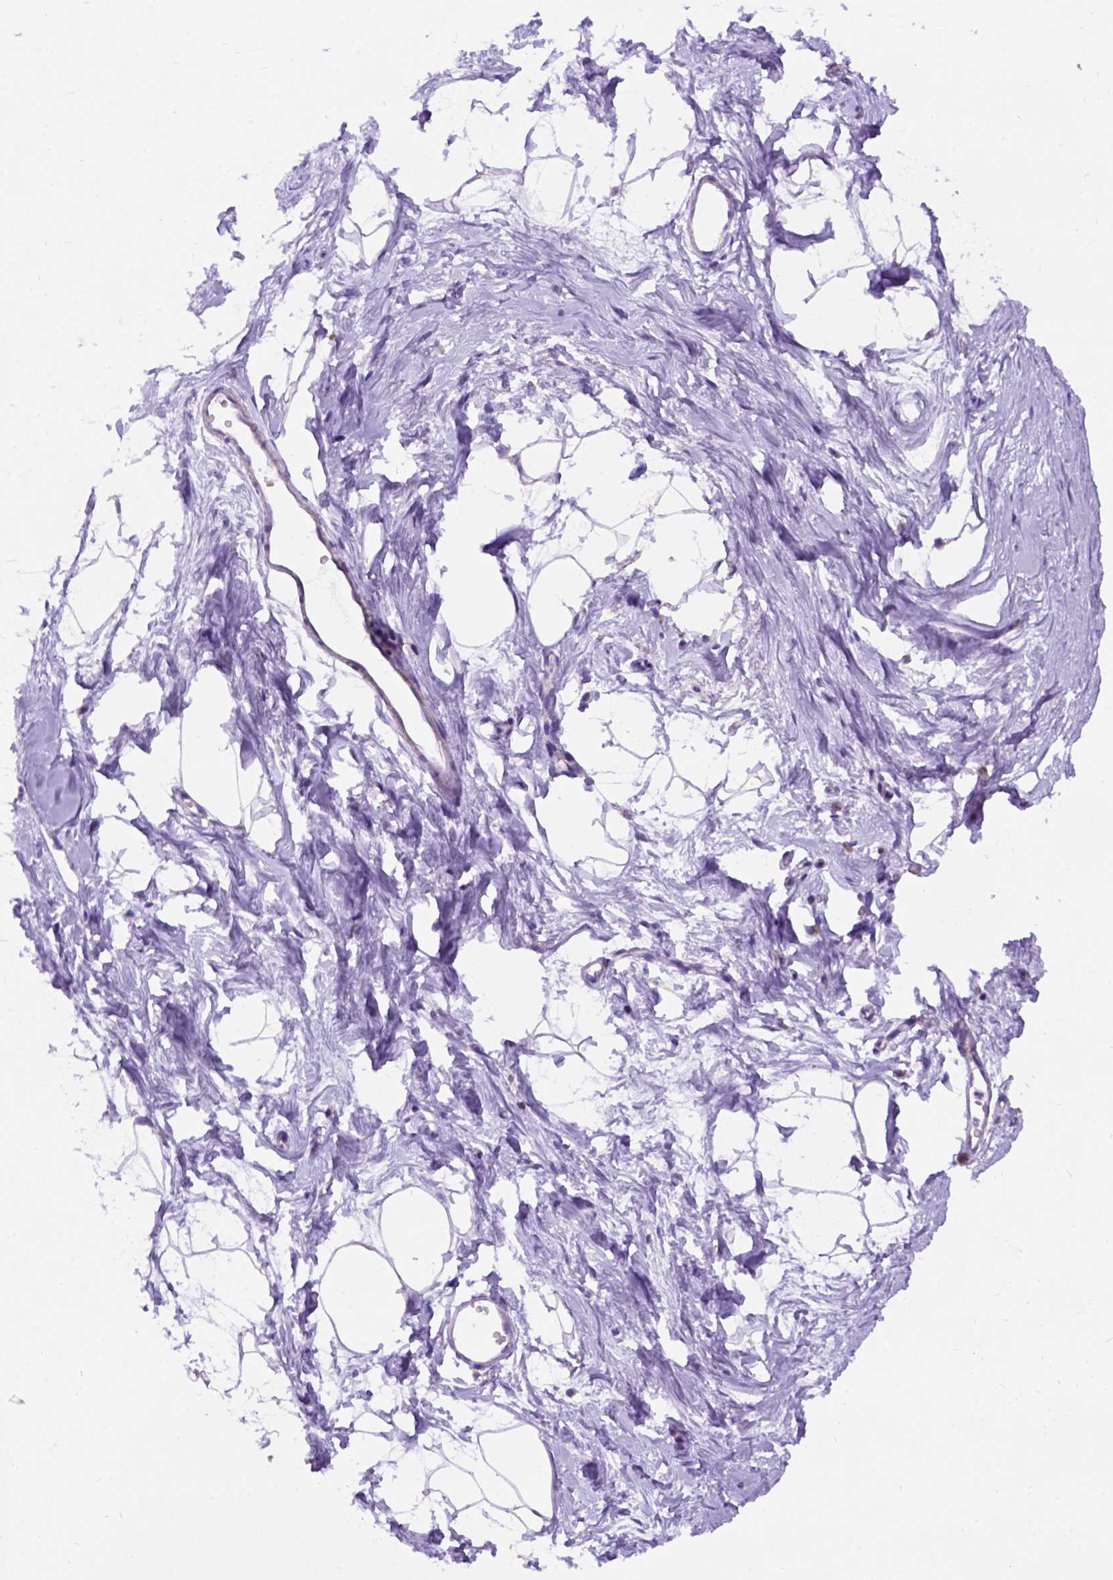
{"staining": {"intensity": "negative", "quantity": "none", "location": "none"}, "tissue": "breast", "cell_type": "Adipocytes", "image_type": "normal", "snomed": [{"axis": "morphology", "description": "Normal tissue, NOS"}, {"axis": "topography", "description": "Breast"}], "caption": "Immunohistochemical staining of normal breast exhibits no significant staining in adipocytes. Brightfield microscopy of IHC stained with DAB (3,3'-diaminobenzidine) (brown) and hematoxylin (blue), captured at high magnification.", "gene": "L2HGDH", "patient": {"sex": "female", "age": 45}}